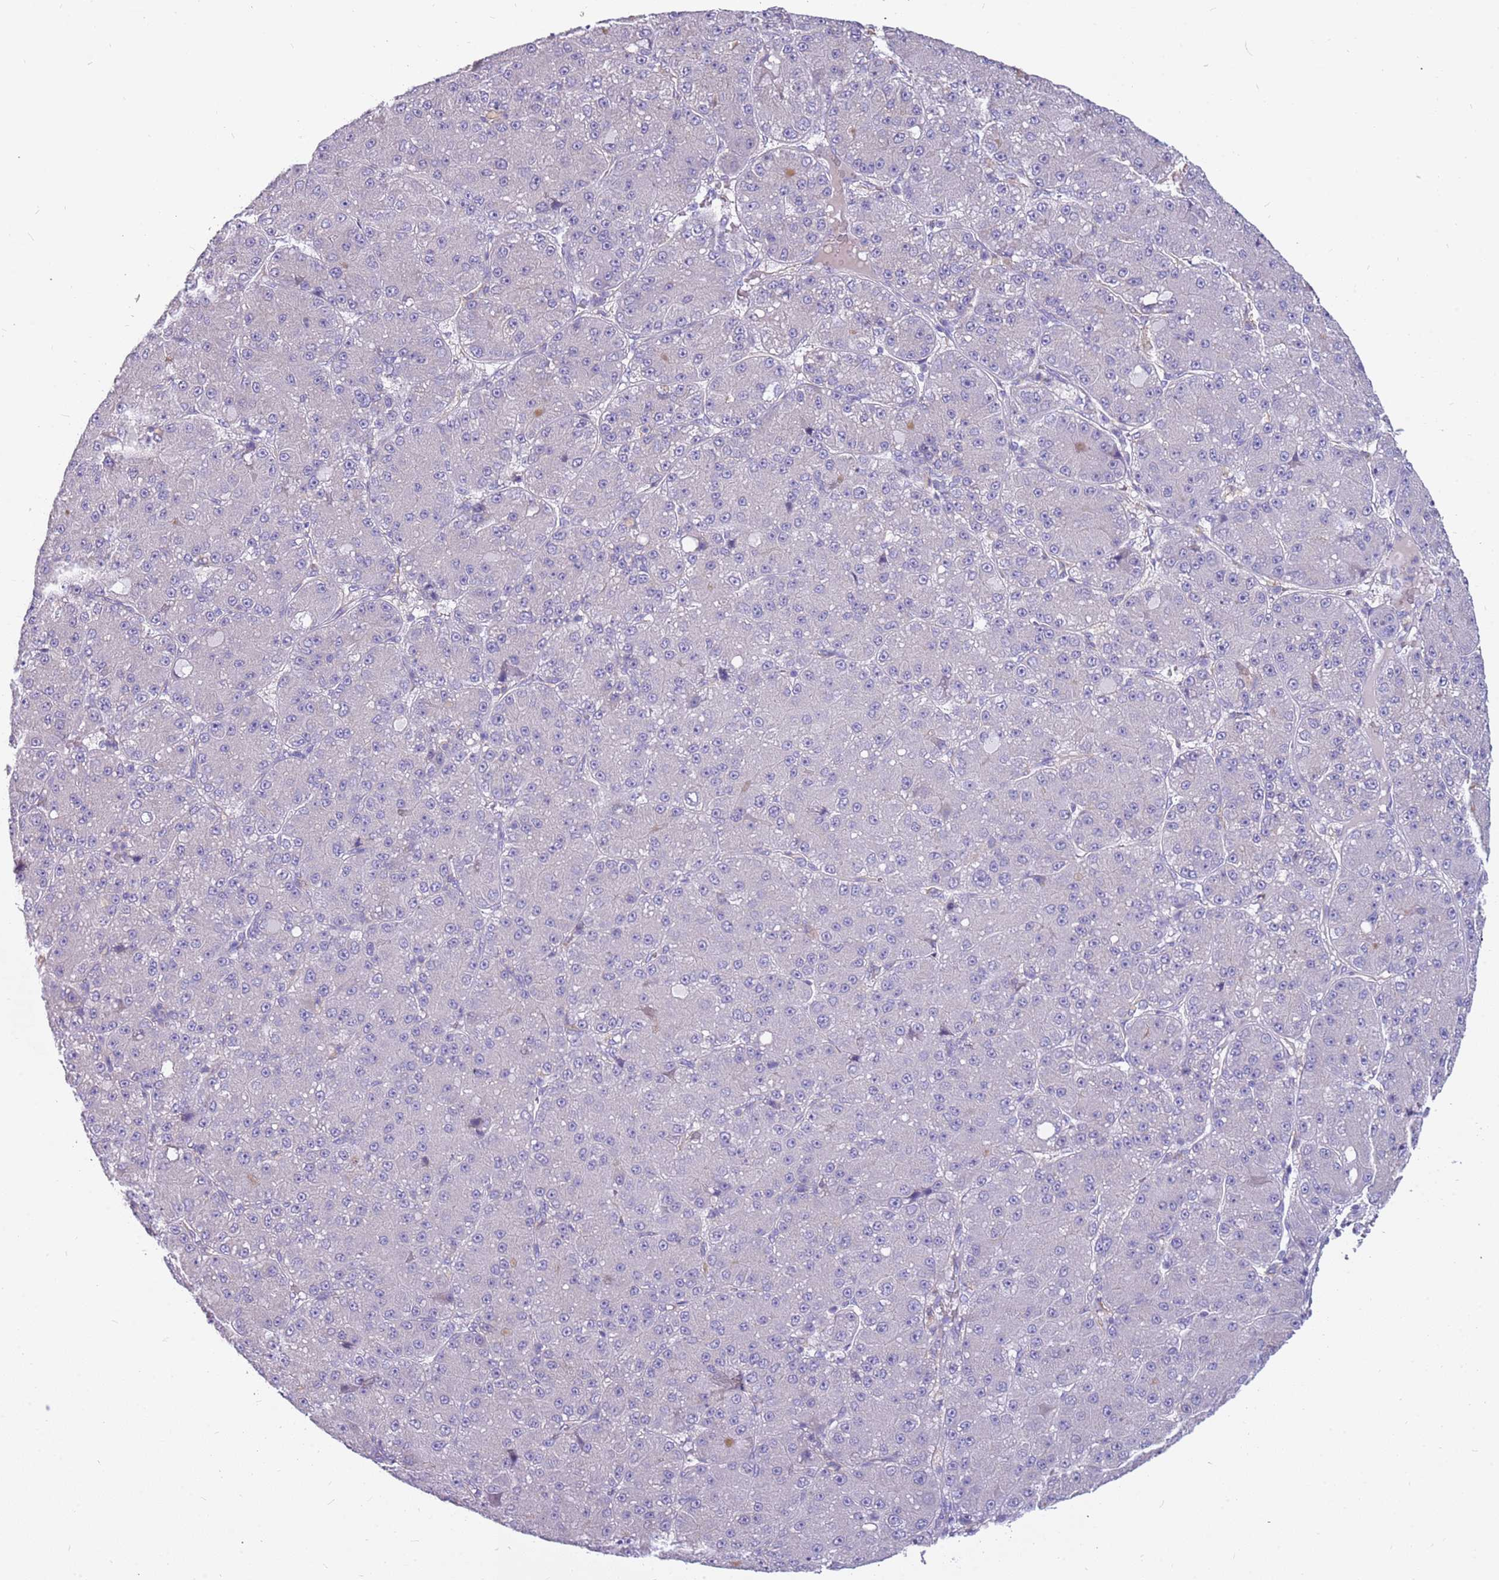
{"staining": {"intensity": "negative", "quantity": "none", "location": "none"}, "tissue": "liver cancer", "cell_type": "Tumor cells", "image_type": "cancer", "snomed": [{"axis": "morphology", "description": "Carcinoma, Hepatocellular, NOS"}, {"axis": "topography", "description": "Liver"}], "caption": "This is an immunohistochemistry histopathology image of human liver cancer. There is no staining in tumor cells.", "gene": "RHCG", "patient": {"sex": "male", "age": 67}}